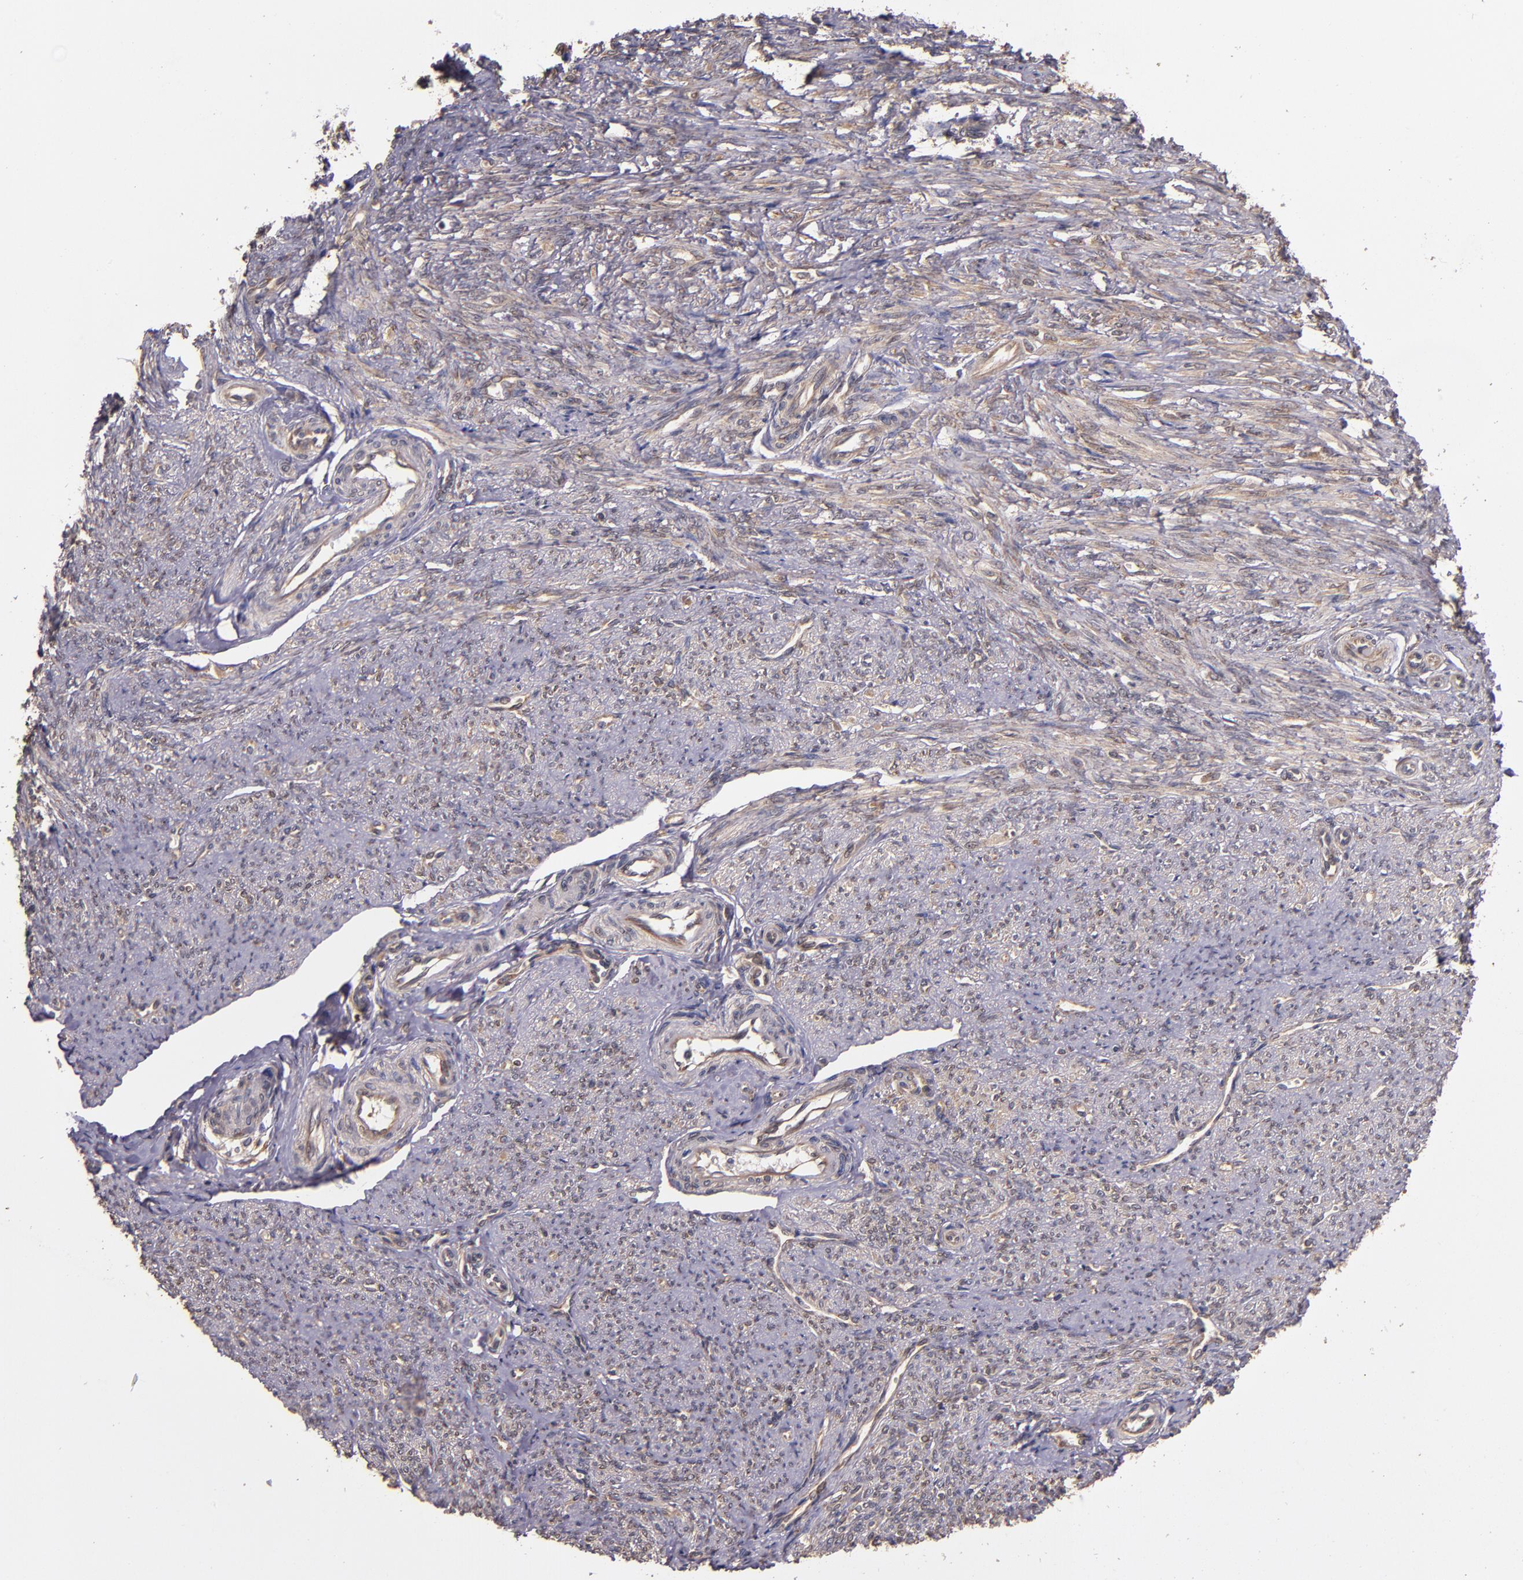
{"staining": {"intensity": "weak", "quantity": ">75%", "location": "cytoplasmic/membranous,nuclear"}, "tissue": "smooth muscle", "cell_type": "Smooth muscle cells", "image_type": "normal", "snomed": [{"axis": "morphology", "description": "Normal tissue, NOS"}, {"axis": "topography", "description": "Smooth muscle"}], "caption": "A brown stain highlights weak cytoplasmic/membranous,nuclear expression of a protein in smooth muscle cells of unremarkable smooth muscle.", "gene": "PRAF2", "patient": {"sex": "female", "age": 65}}